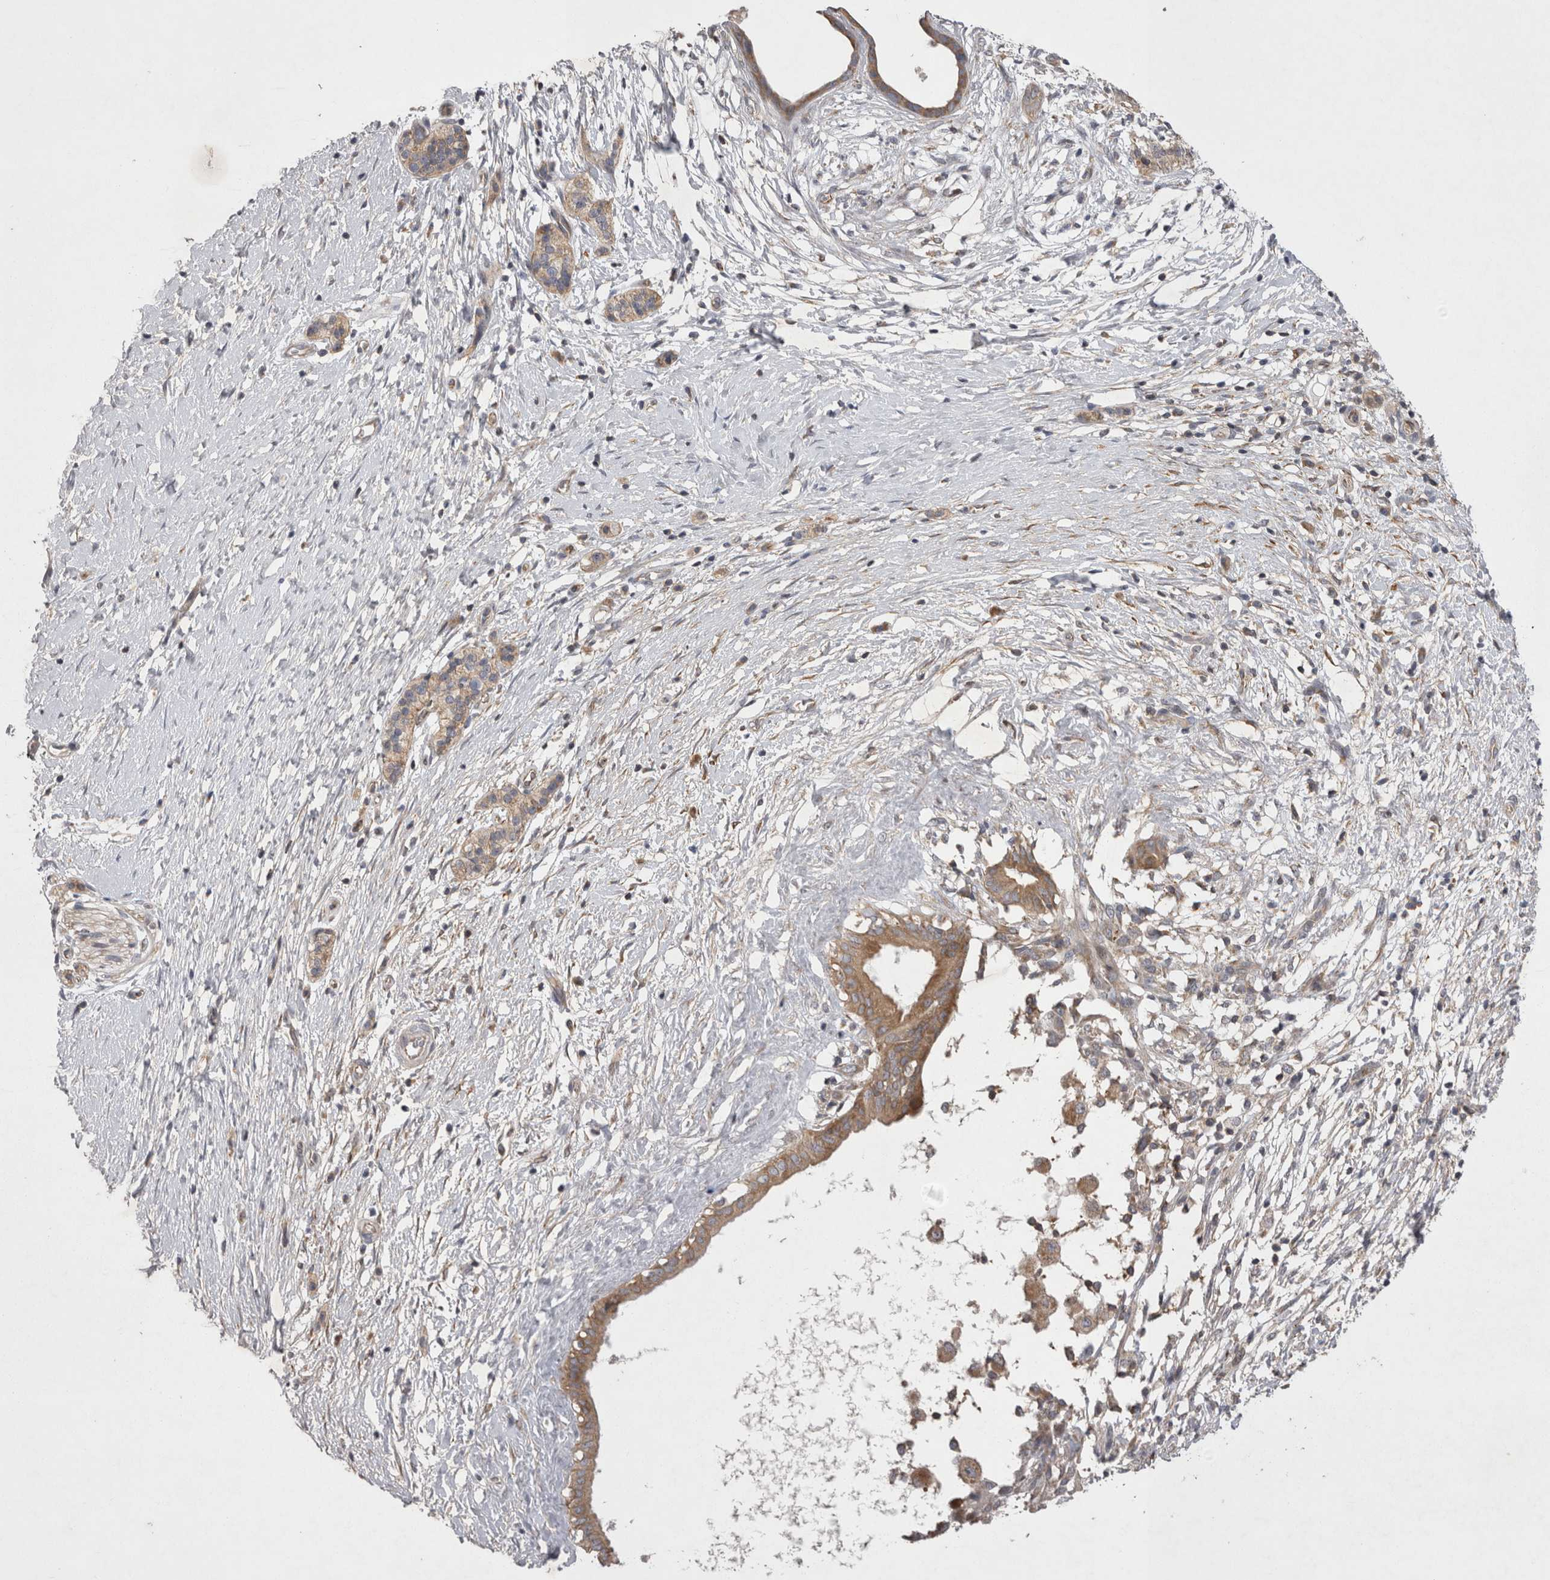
{"staining": {"intensity": "weak", "quantity": ">75%", "location": "cytoplasmic/membranous"}, "tissue": "pancreatic cancer", "cell_type": "Tumor cells", "image_type": "cancer", "snomed": [{"axis": "morphology", "description": "Adenocarcinoma, NOS"}, {"axis": "topography", "description": "Pancreas"}], "caption": "The image displays immunohistochemical staining of pancreatic adenocarcinoma. There is weak cytoplasmic/membranous positivity is present in about >75% of tumor cells.", "gene": "TSPOAP1", "patient": {"sex": "male", "age": 50}}